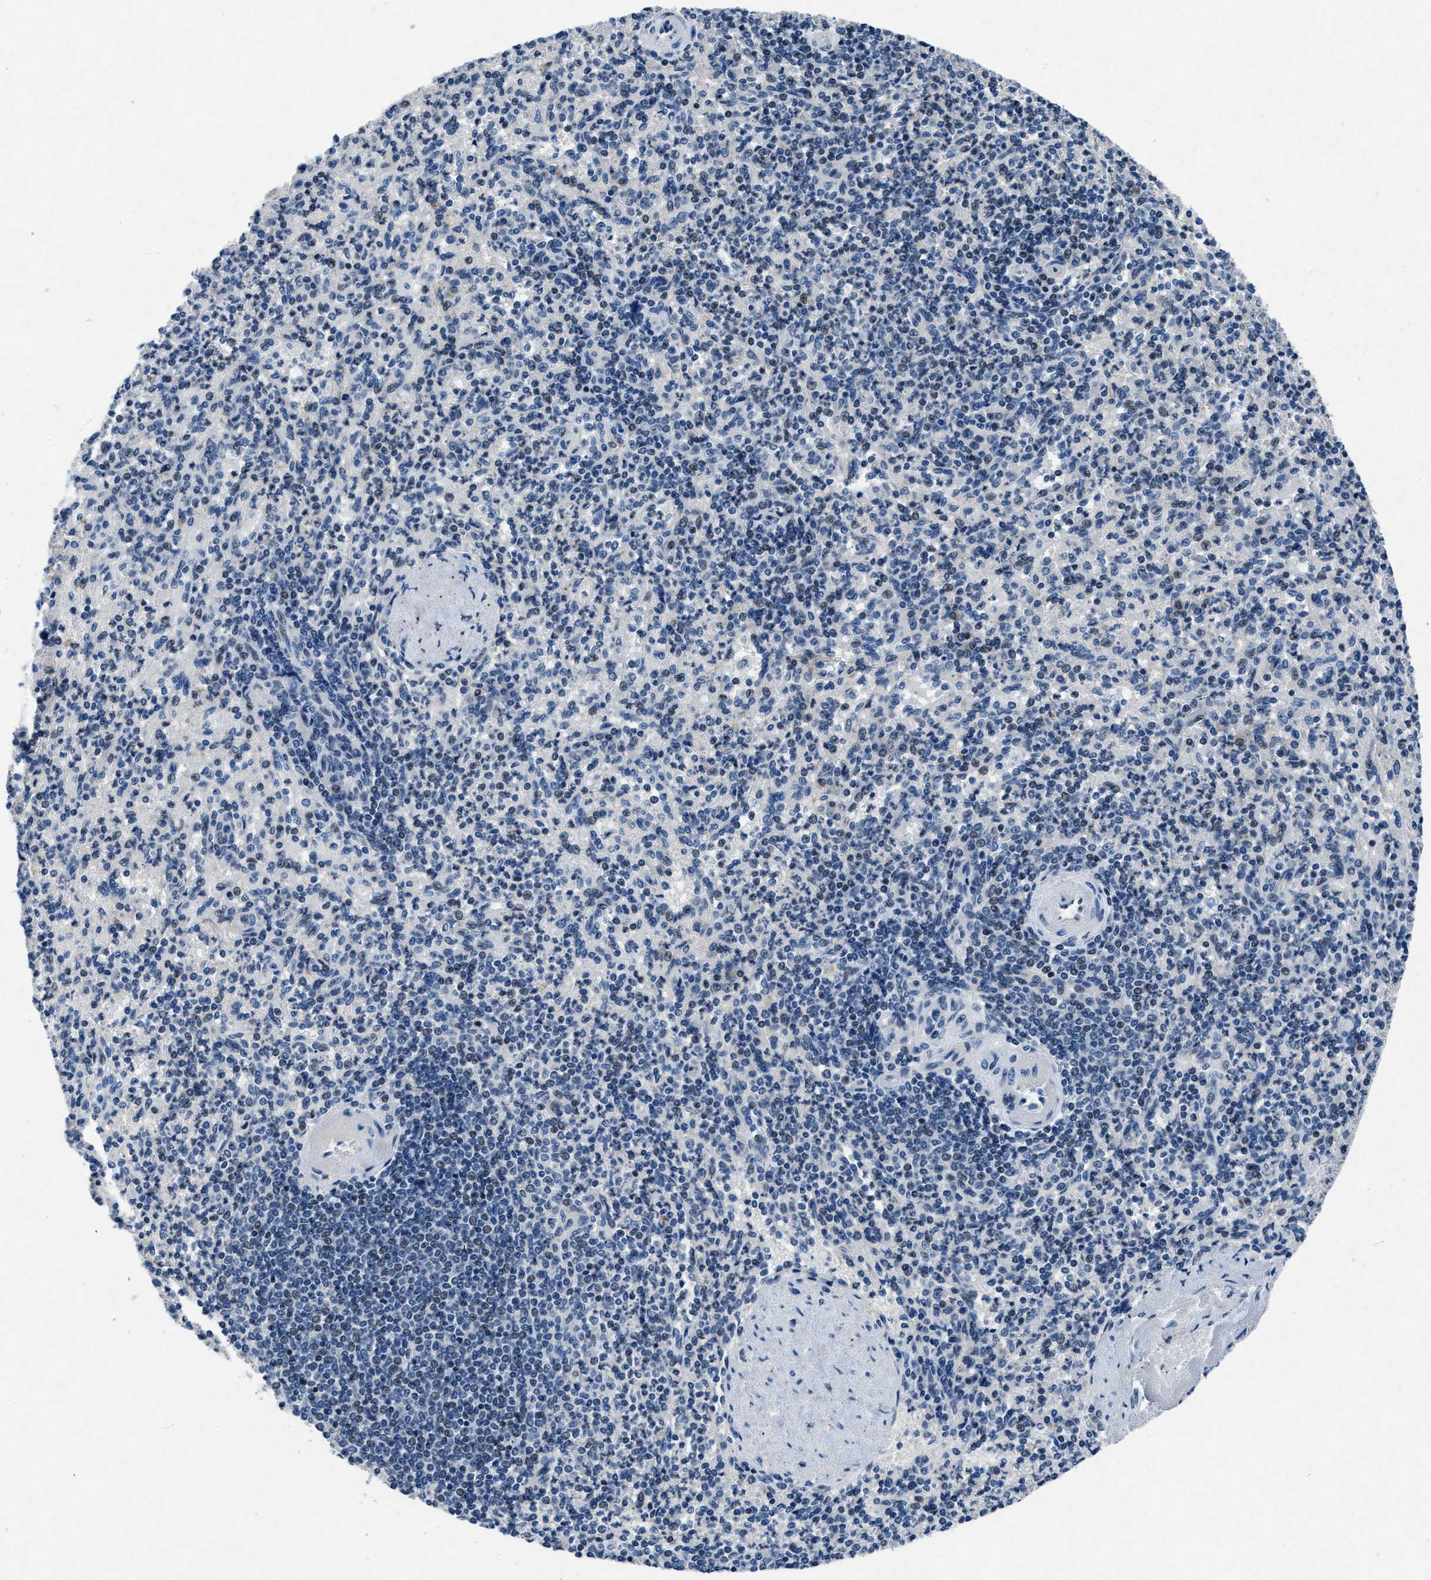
{"staining": {"intensity": "weak", "quantity": "25%-75%", "location": "nuclear"}, "tissue": "spleen", "cell_type": "Cells in red pulp", "image_type": "normal", "snomed": [{"axis": "morphology", "description": "Normal tissue, NOS"}, {"axis": "topography", "description": "Spleen"}], "caption": "Cells in red pulp display low levels of weak nuclear staining in approximately 25%-75% of cells in benign human spleen.", "gene": "PHLDA1", "patient": {"sex": "female", "age": 74}}